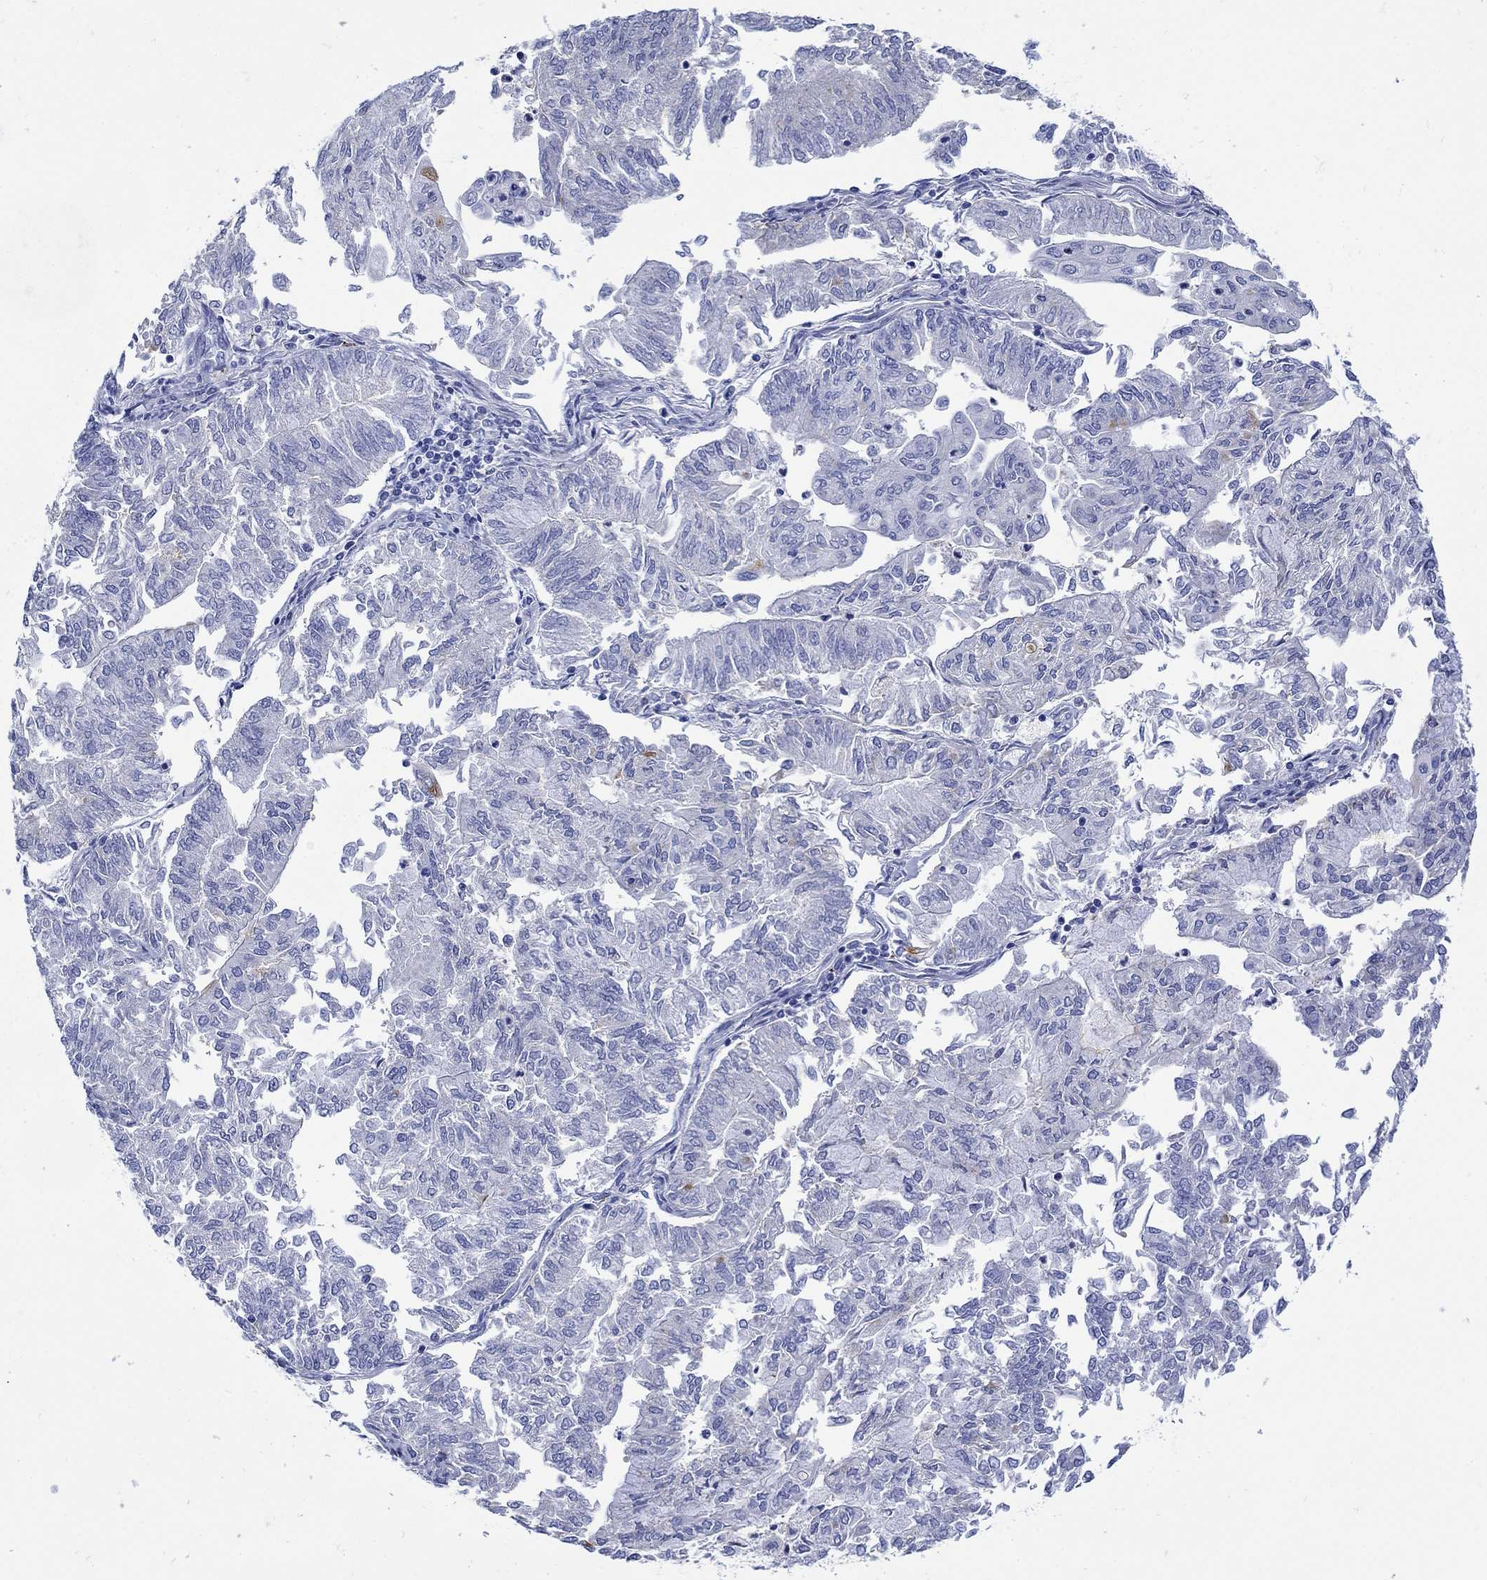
{"staining": {"intensity": "weak", "quantity": "<25%", "location": "cytoplasmic/membranous"}, "tissue": "endometrial cancer", "cell_type": "Tumor cells", "image_type": "cancer", "snomed": [{"axis": "morphology", "description": "Adenocarcinoma, NOS"}, {"axis": "topography", "description": "Endometrium"}], "caption": "DAB immunohistochemical staining of human endometrial cancer (adenocarcinoma) reveals no significant expression in tumor cells.", "gene": "ANKMY1", "patient": {"sex": "female", "age": 59}}